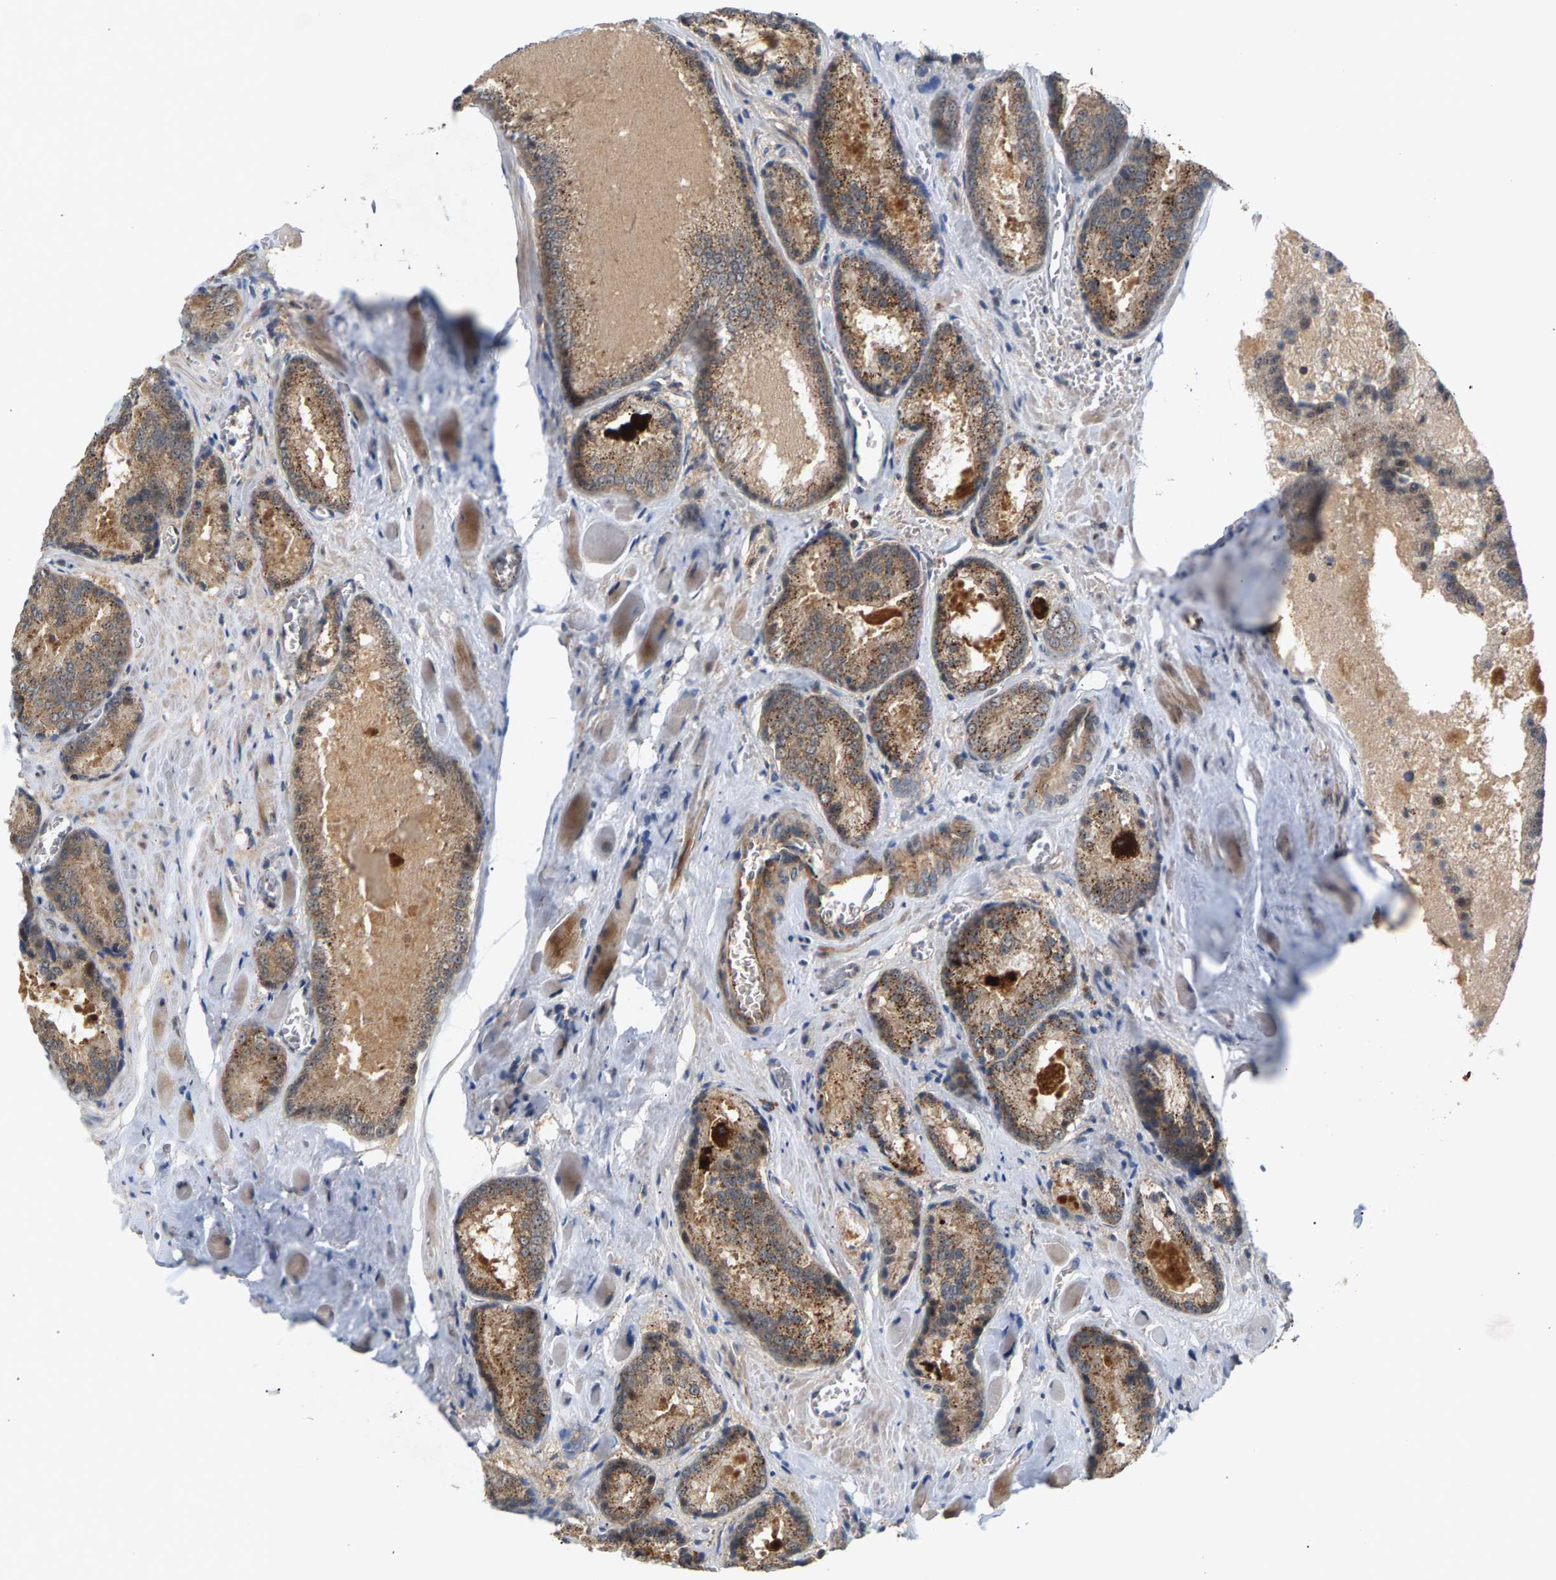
{"staining": {"intensity": "moderate", "quantity": ">75%", "location": "cytoplasmic/membranous"}, "tissue": "prostate cancer", "cell_type": "Tumor cells", "image_type": "cancer", "snomed": [{"axis": "morphology", "description": "Adenocarcinoma, Low grade"}, {"axis": "topography", "description": "Prostate"}], "caption": "Prostate low-grade adenocarcinoma stained with a brown dye reveals moderate cytoplasmic/membranous positive positivity in approximately >75% of tumor cells.", "gene": "MAP2K5", "patient": {"sex": "male", "age": 64}}